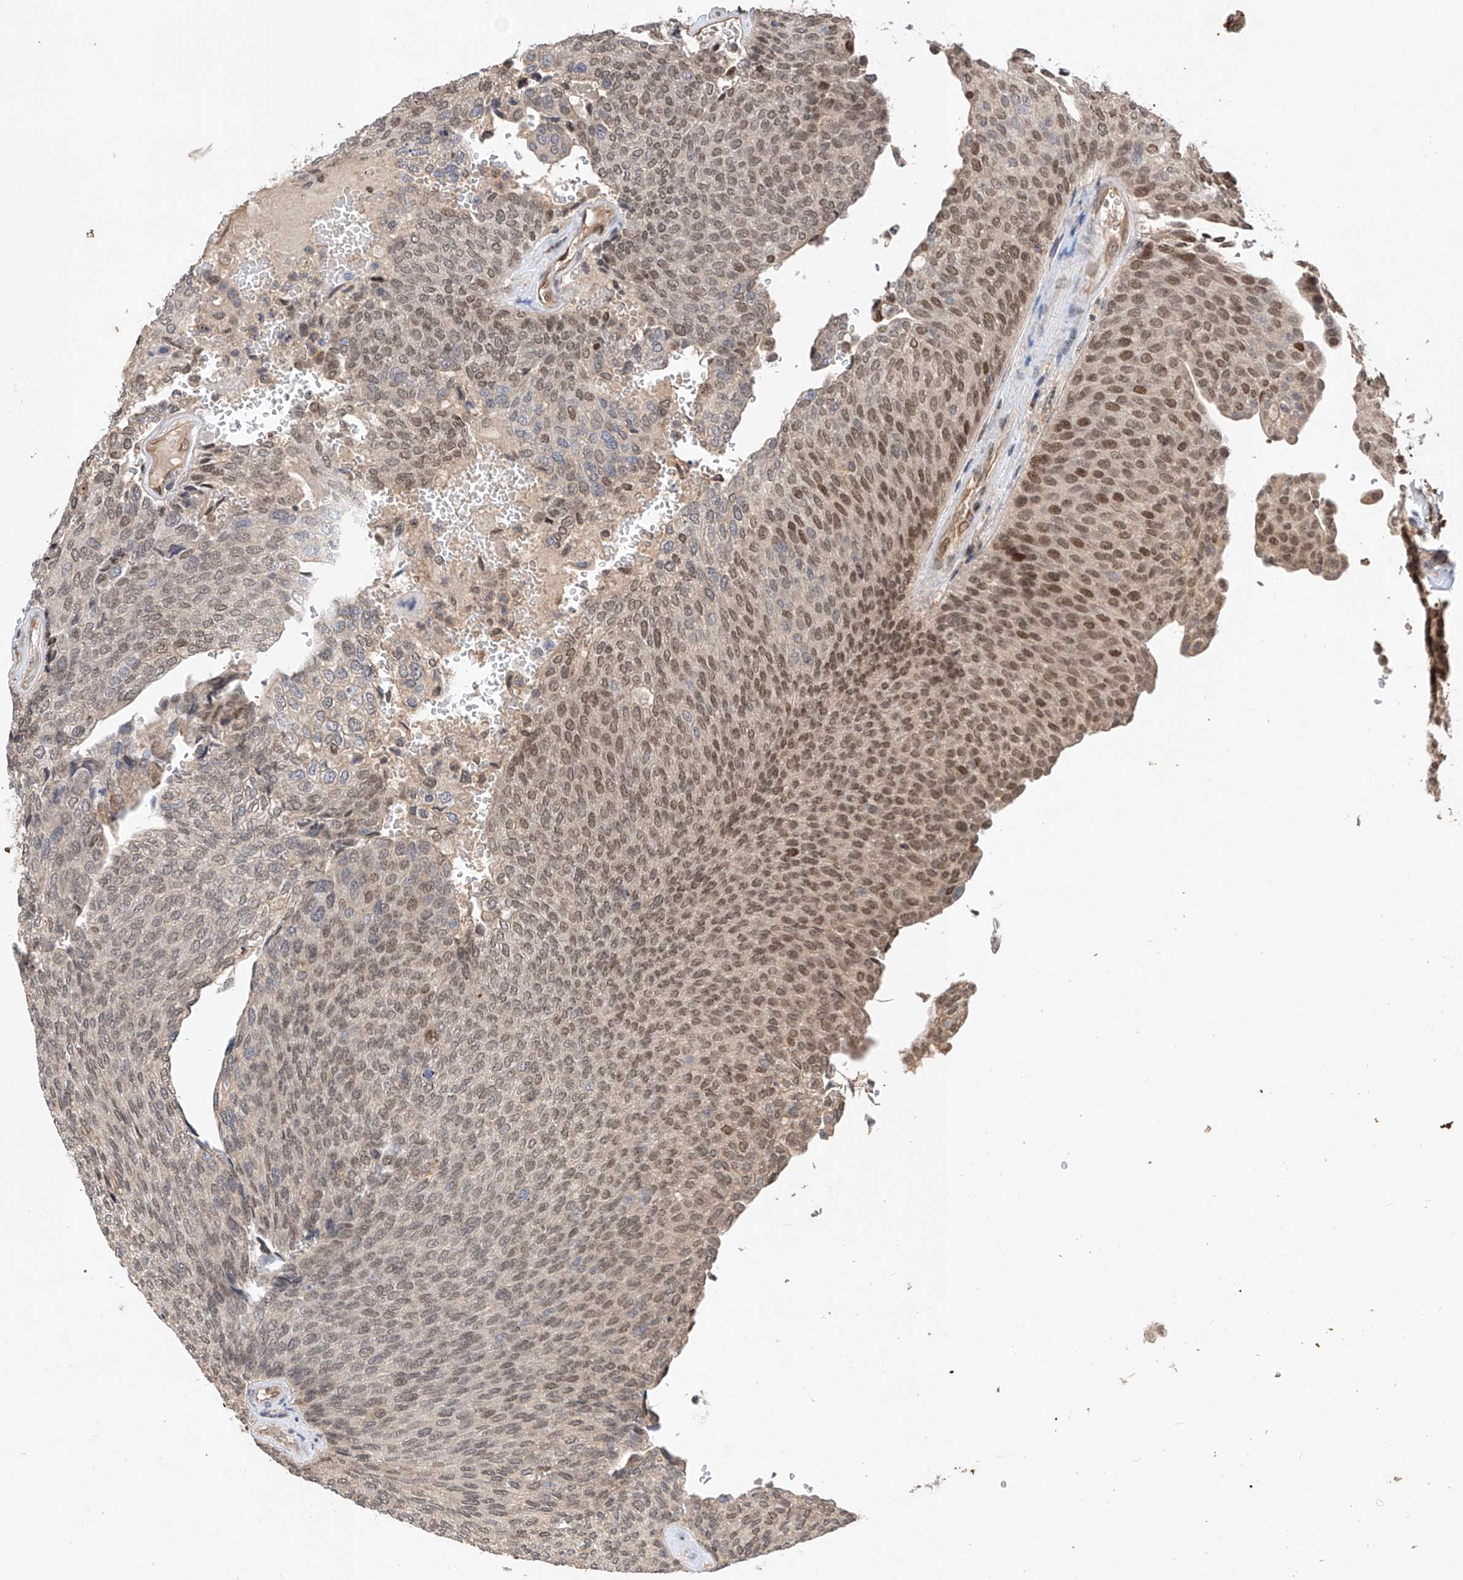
{"staining": {"intensity": "moderate", "quantity": ">75%", "location": "nuclear"}, "tissue": "urothelial cancer", "cell_type": "Tumor cells", "image_type": "cancer", "snomed": [{"axis": "morphology", "description": "Urothelial carcinoma, Low grade"}, {"axis": "topography", "description": "Urinary bladder"}], "caption": "An image of low-grade urothelial carcinoma stained for a protein demonstrates moderate nuclear brown staining in tumor cells.", "gene": "RILPL2", "patient": {"sex": "female", "age": 79}}